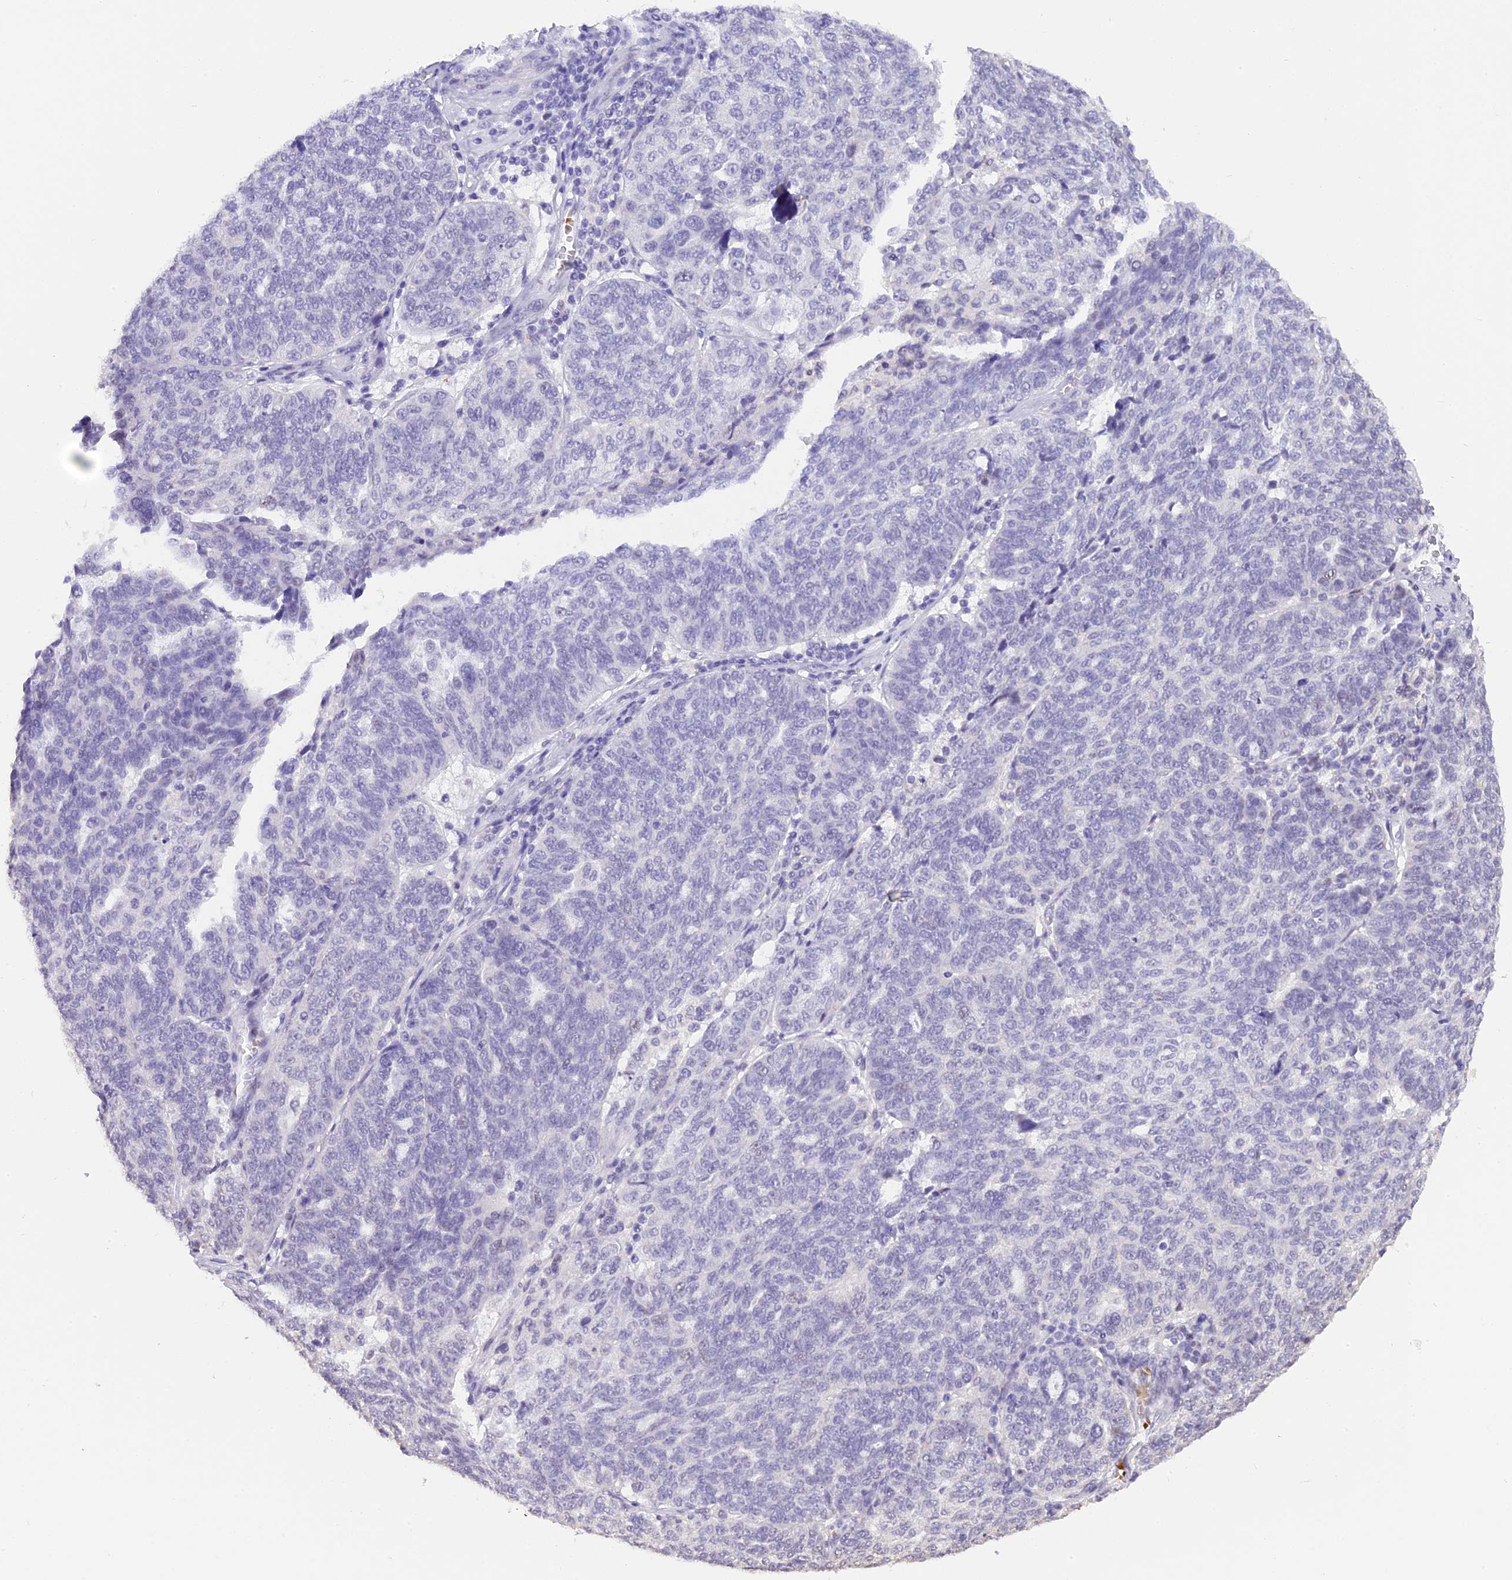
{"staining": {"intensity": "negative", "quantity": "none", "location": "none"}, "tissue": "ovarian cancer", "cell_type": "Tumor cells", "image_type": "cancer", "snomed": [{"axis": "morphology", "description": "Cystadenocarcinoma, serous, NOS"}, {"axis": "topography", "description": "Ovary"}], "caption": "High magnification brightfield microscopy of ovarian cancer stained with DAB (3,3'-diaminobenzidine) (brown) and counterstained with hematoxylin (blue): tumor cells show no significant positivity.", "gene": "AHSP", "patient": {"sex": "female", "age": 59}}